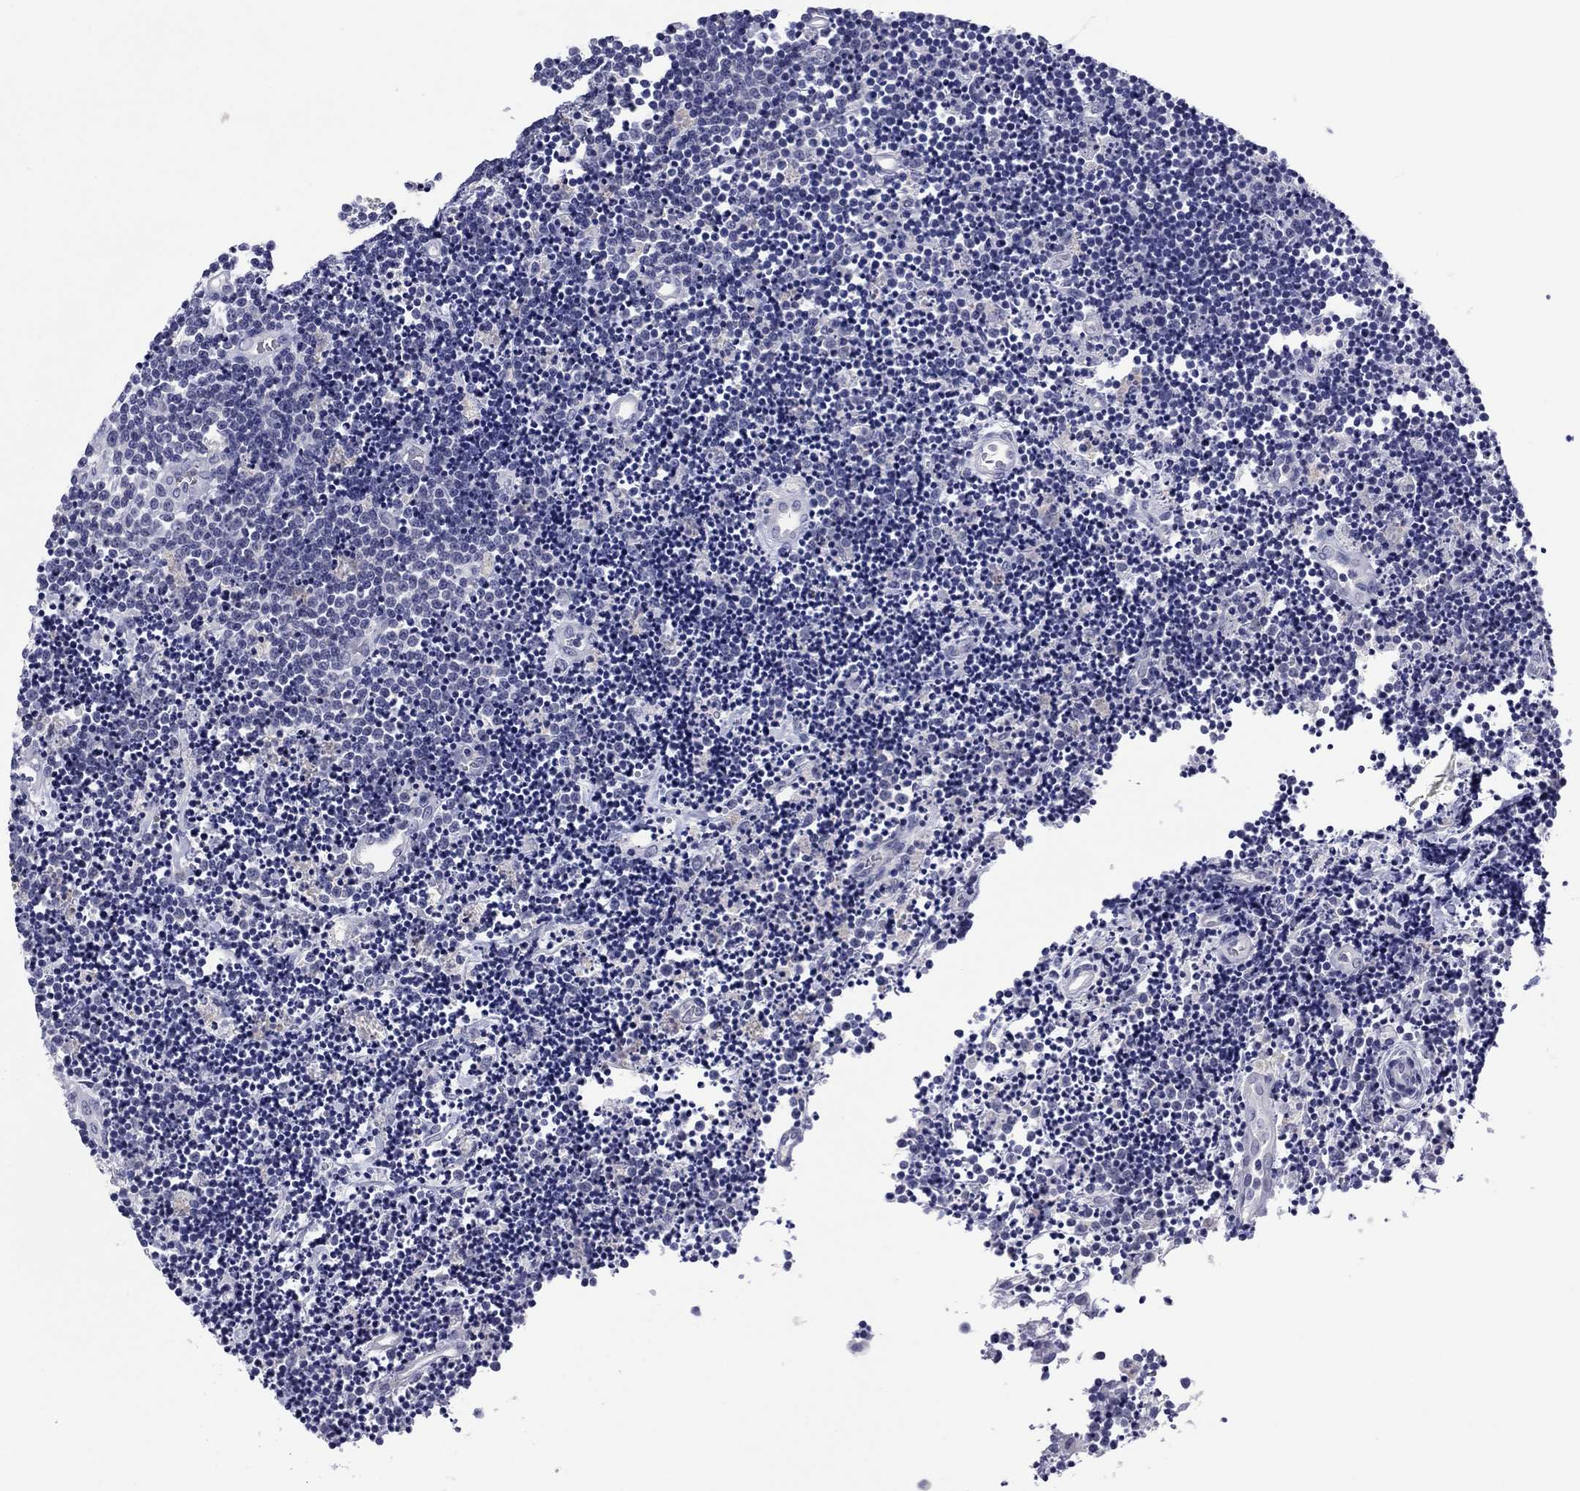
{"staining": {"intensity": "negative", "quantity": "none", "location": "none"}, "tissue": "lymphoma", "cell_type": "Tumor cells", "image_type": "cancer", "snomed": [{"axis": "morphology", "description": "Malignant lymphoma, non-Hodgkin's type, Low grade"}, {"axis": "topography", "description": "Brain"}], "caption": "Histopathology image shows no significant protein expression in tumor cells of lymphoma. (Brightfield microscopy of DAB (3,3'-diaminobenzidine) immunohistochemistry at high magnification).", "gene": "TCFL5", "patient": {"sex": "female", "age": 66}}